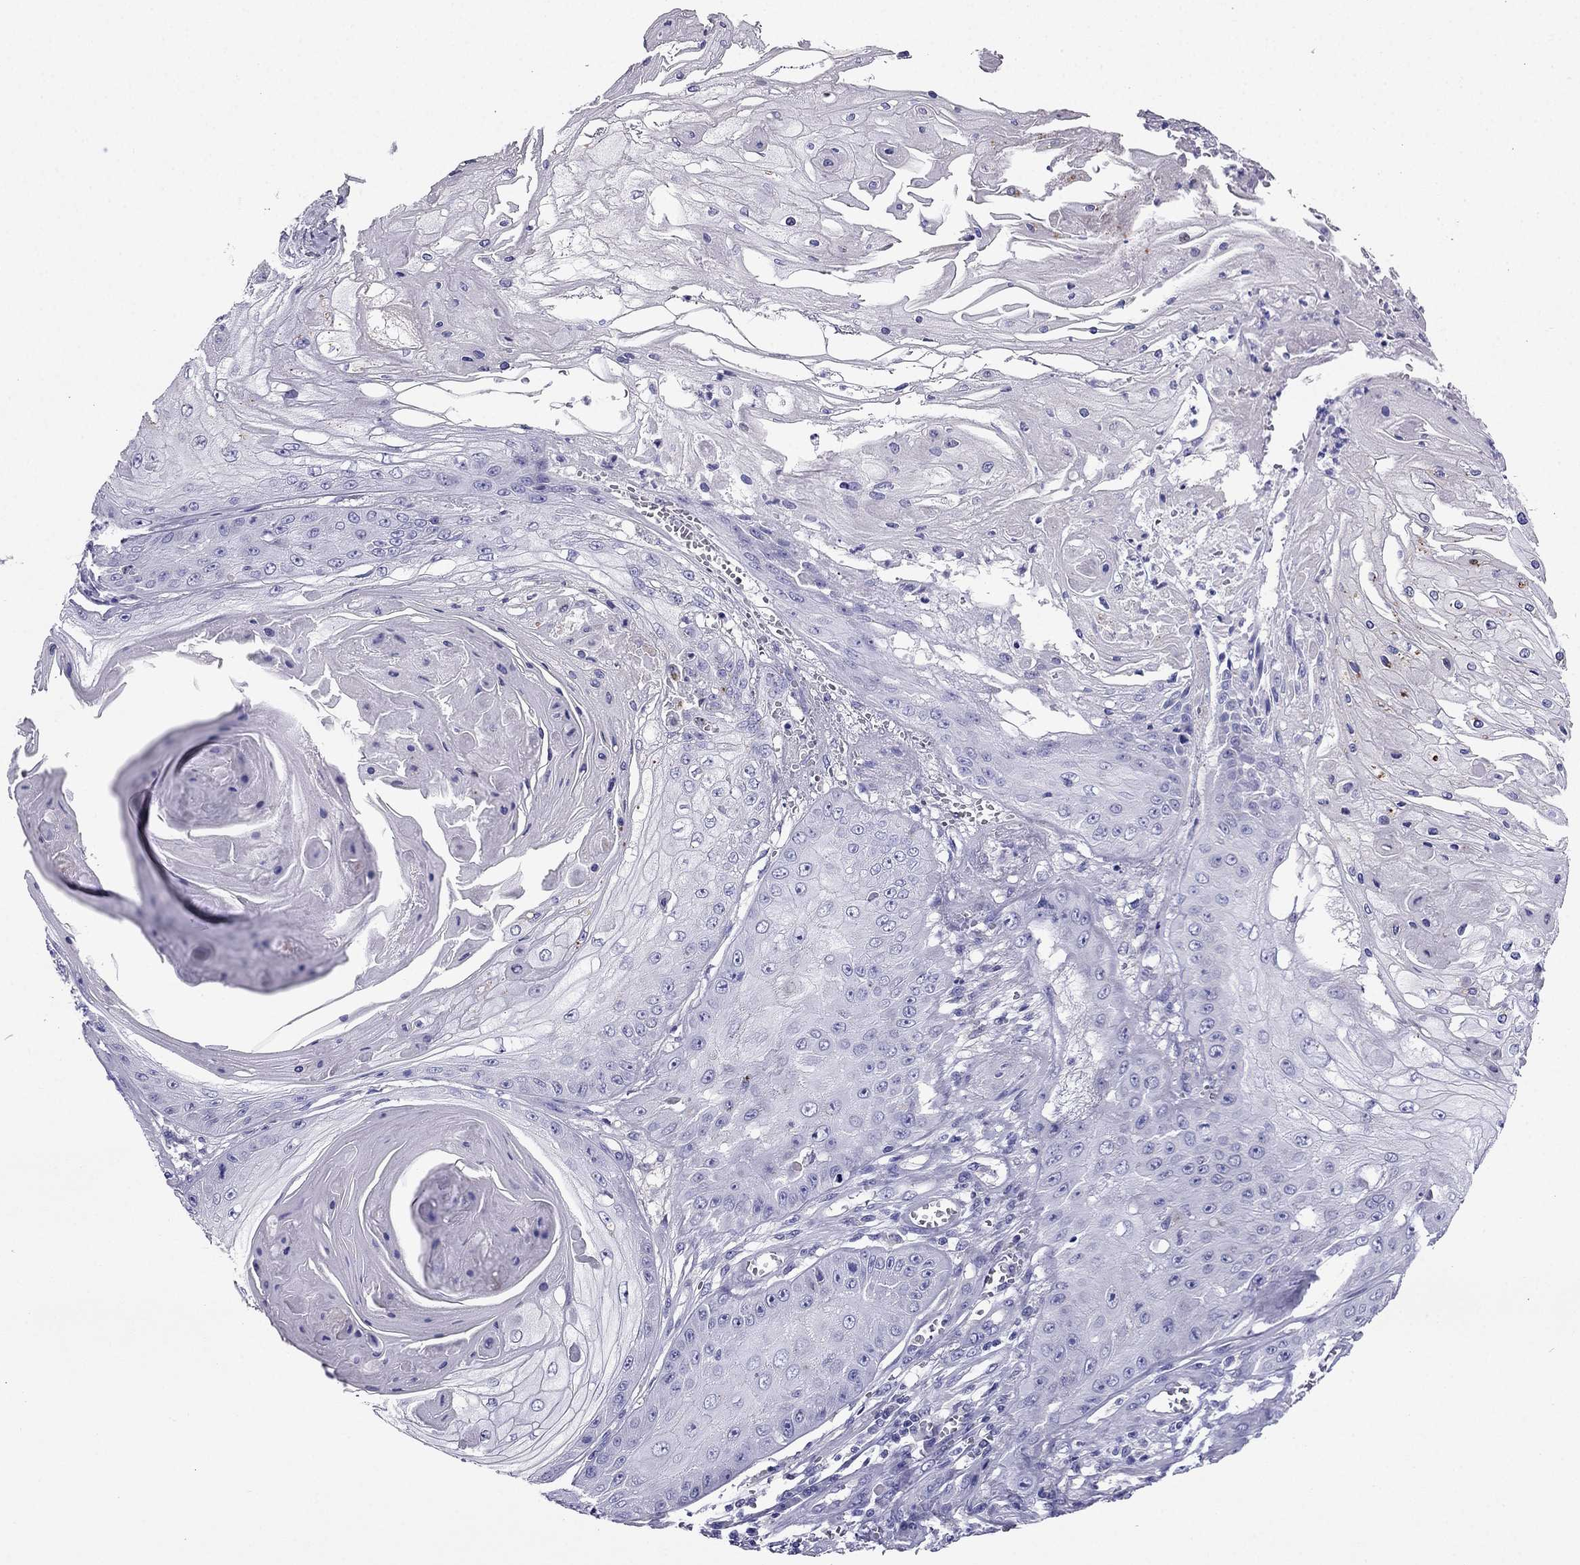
{"staining": {"intensity": "negative", "quantity": "none", "location": "none"}, "tissue": "skin cancer", "cell_type": "Tumor cells", "image_type": "cancer", "snomed": [{"axis": "morphology", "description": "Squamous cell carcinoma, NOS"}, {"axis": "topography", "description": "Skin"}], "caption": "Histopathology image shows no significant protein staining in tumor cells of skin cancer.", "gene": "PTH", "patient": {"sex": "male", "age": 70}}